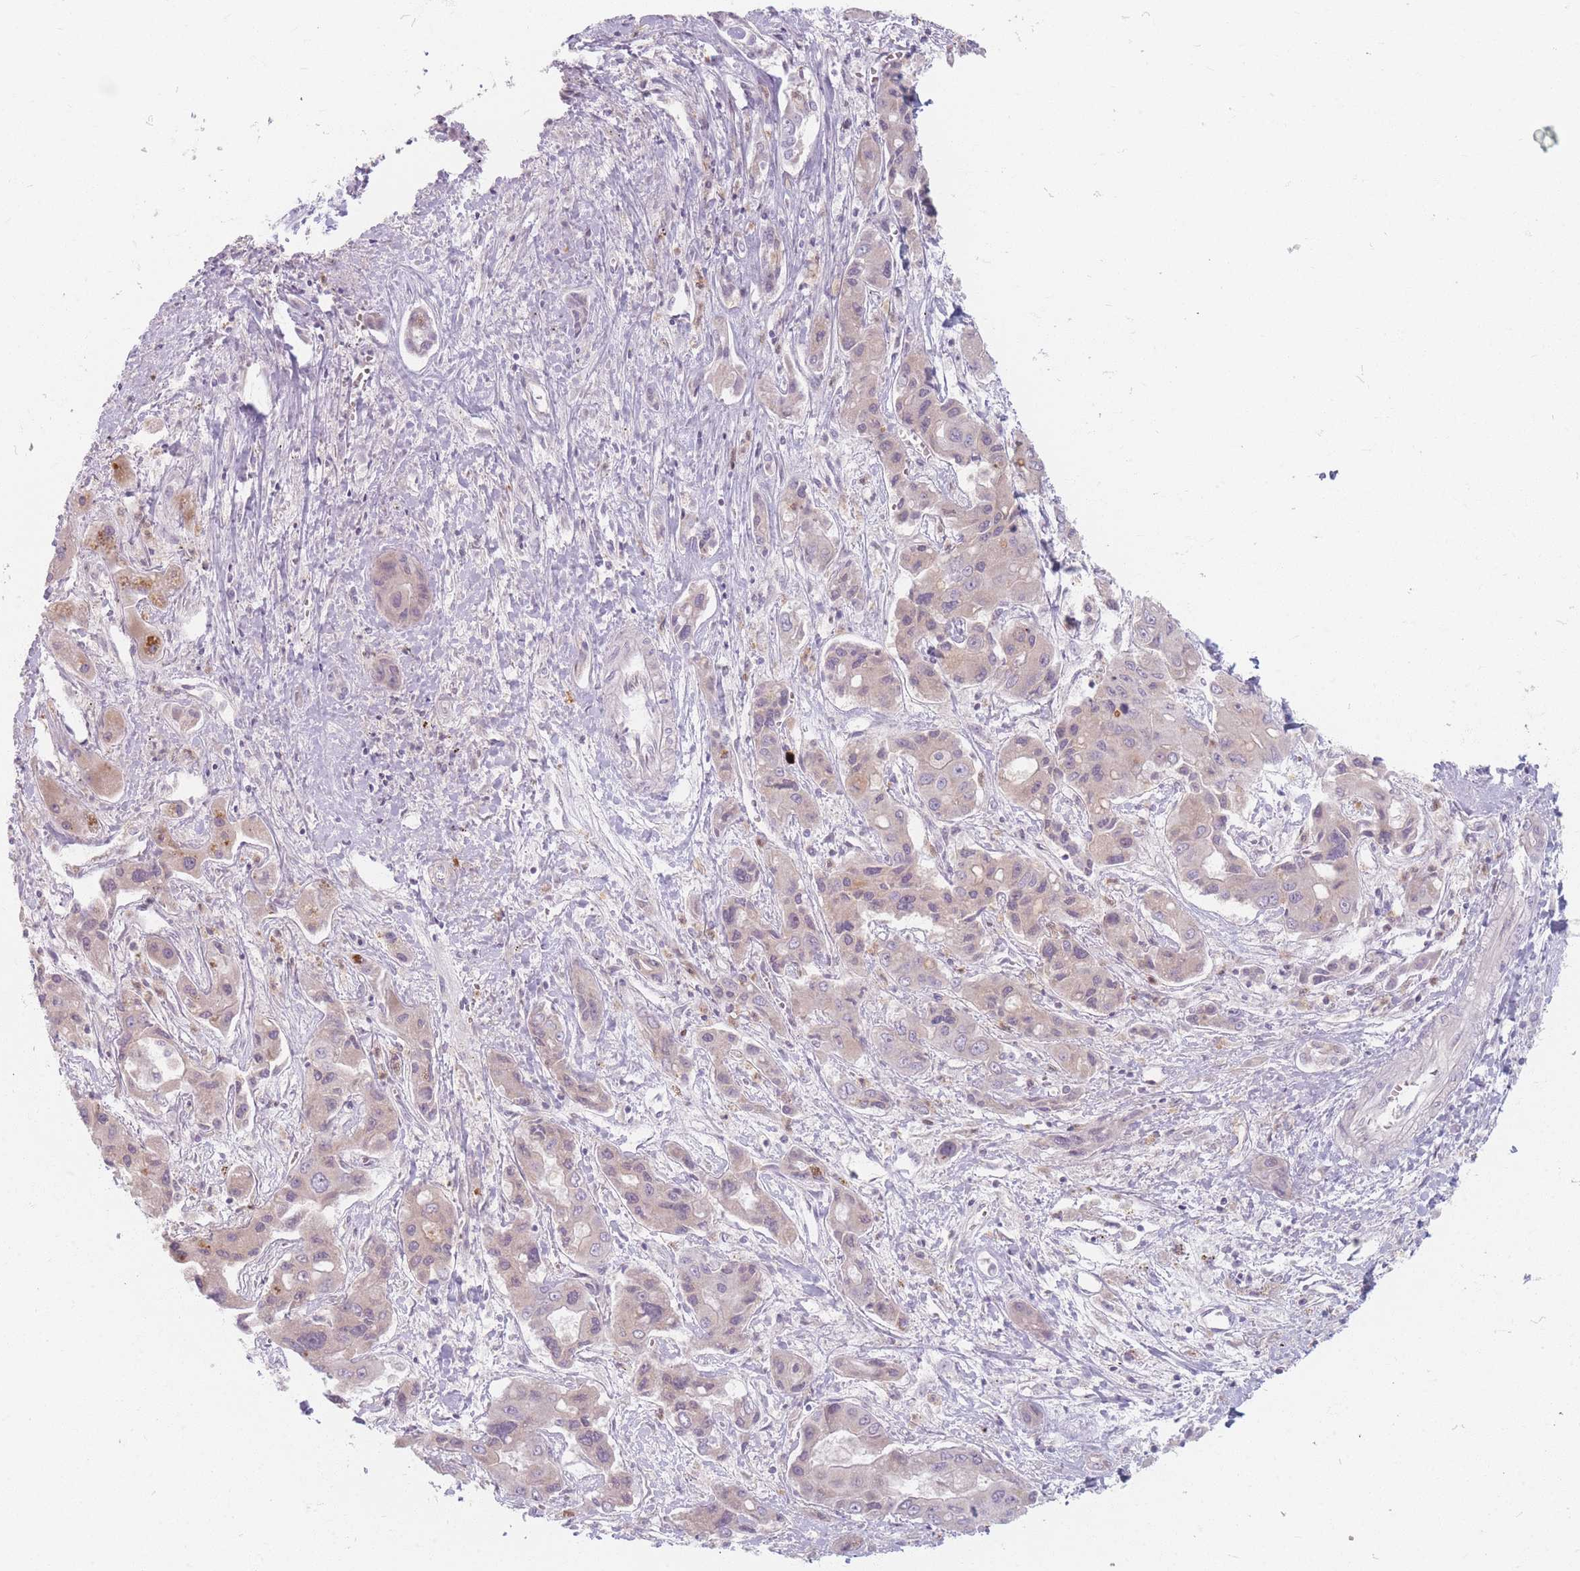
{"staining": {"intensity": "weak", "quantity": "<25%", "location": "cytoplasmic/membranous"}, "tissue": "liver cancer", "cell_type": "Tumor cells", "image_type": "cancer", "snomed": [{"axis": "morphology", "description": "Cholangiocarcinoma"}, {"axis": "topography", "description": "Liver"}], "caption": "Liver cancer (cholangiocarcinoma) stained for a protein using IHC exhibits no positivity tumor cells.", "gene": "CHCHD7", "patient": {"sex": "male", "age": 67}}